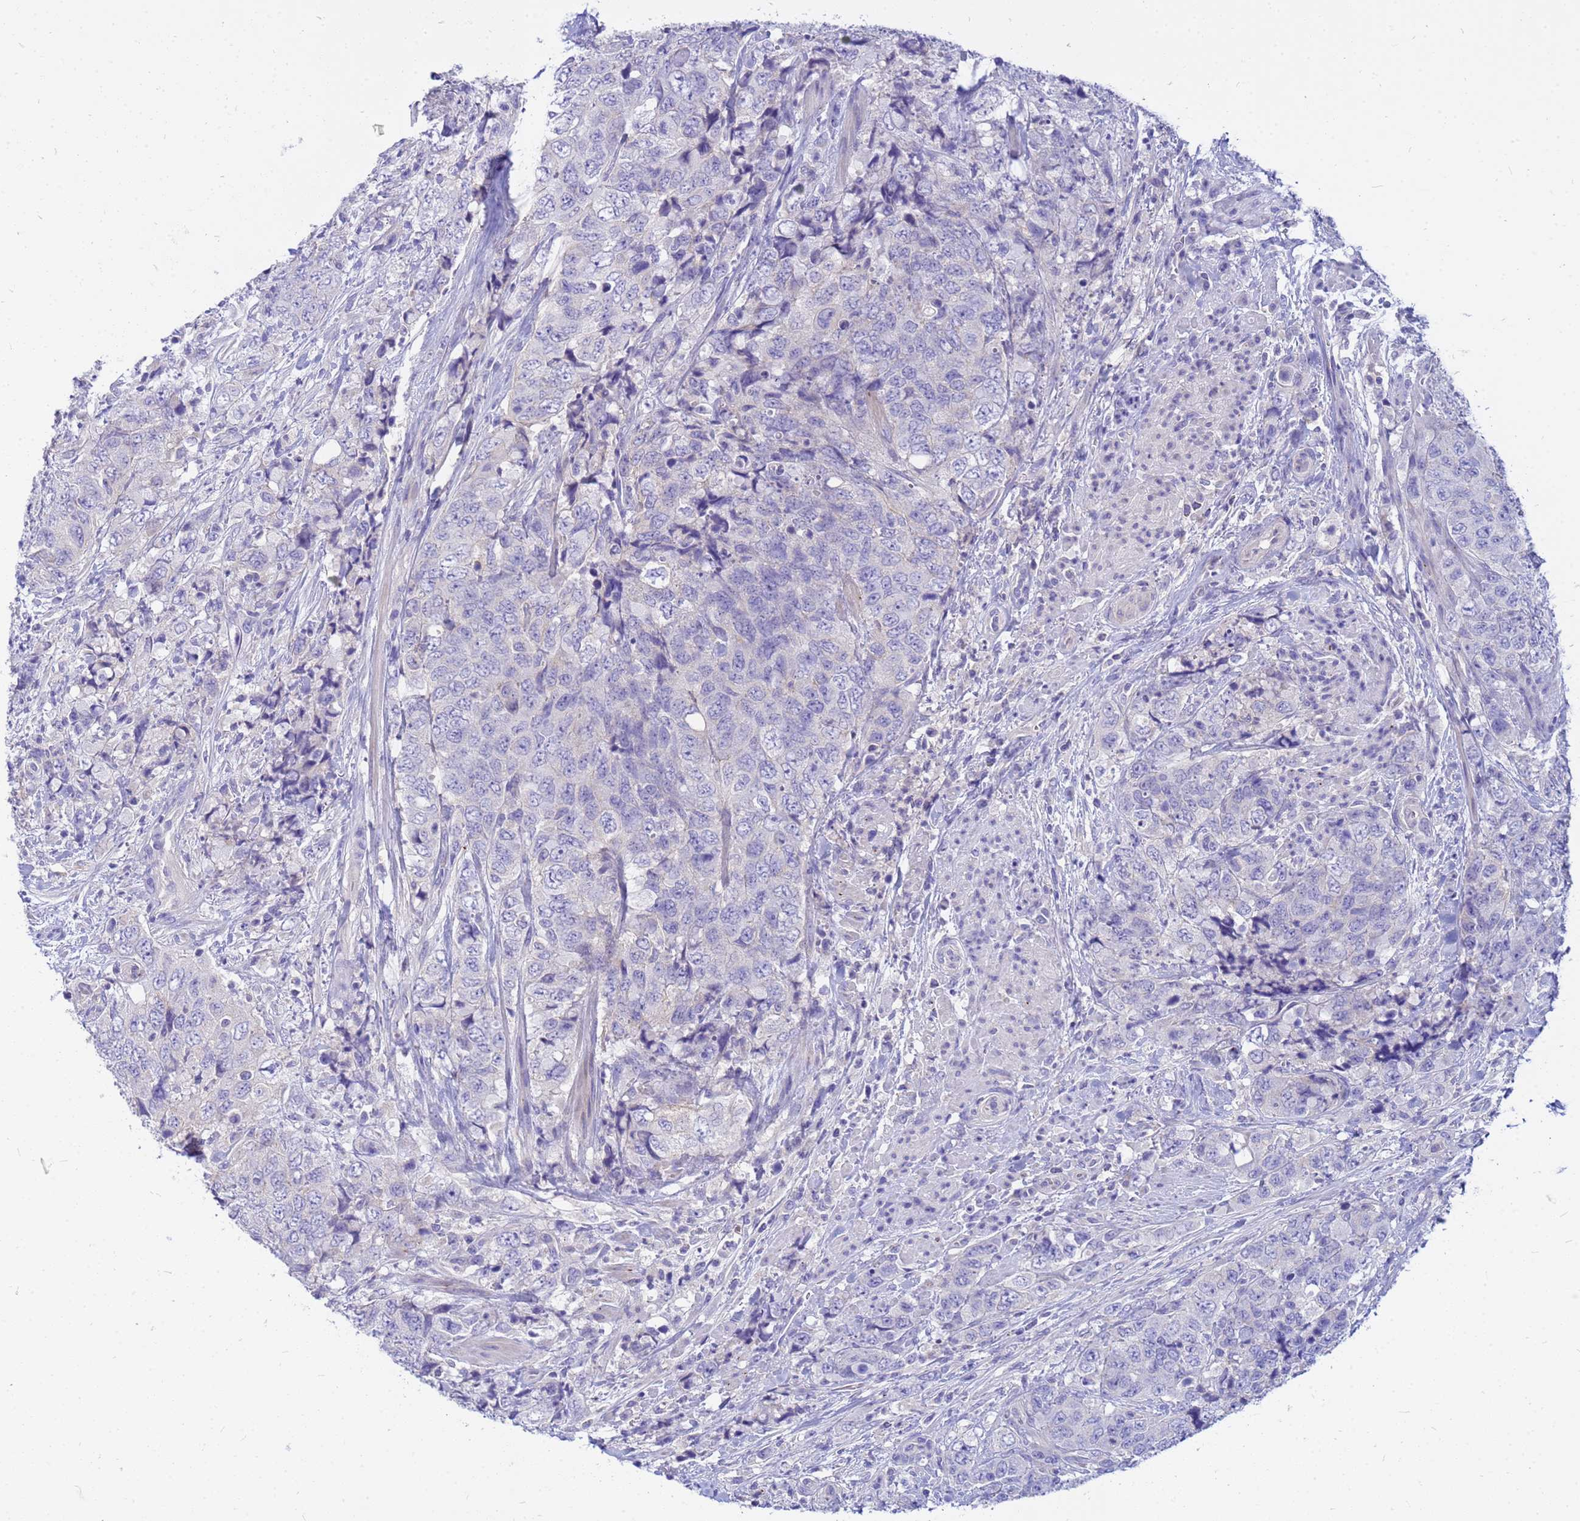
{"staining": {"intensity": "negative", "quantity": "none", "location": "none"}, "tissue": "urothelial cancer", "cell_type": "Tumor cells", "image_type": "cancer", "snomed": [{"axis": "morphology", "description": "Urothelial carcinoma, High grade"}, {"axis": "topography", "description": "Urinary bladder"}], "caption": "Immunohistochemistry (IHC) photomicrograph of neoplastic tissue: urothelial cancer stained with DAB (3,3'-diaminobenzidine) demonstrates no significant protein staining in tumor cells. (Stains: DAB immunohistochemistry (IHC) with hematoxylin counter stain, Microscopy: brightfield microscopy at high magnification).", "gene": "DPRX", "patient": {"sex": "female", "age": 78}}